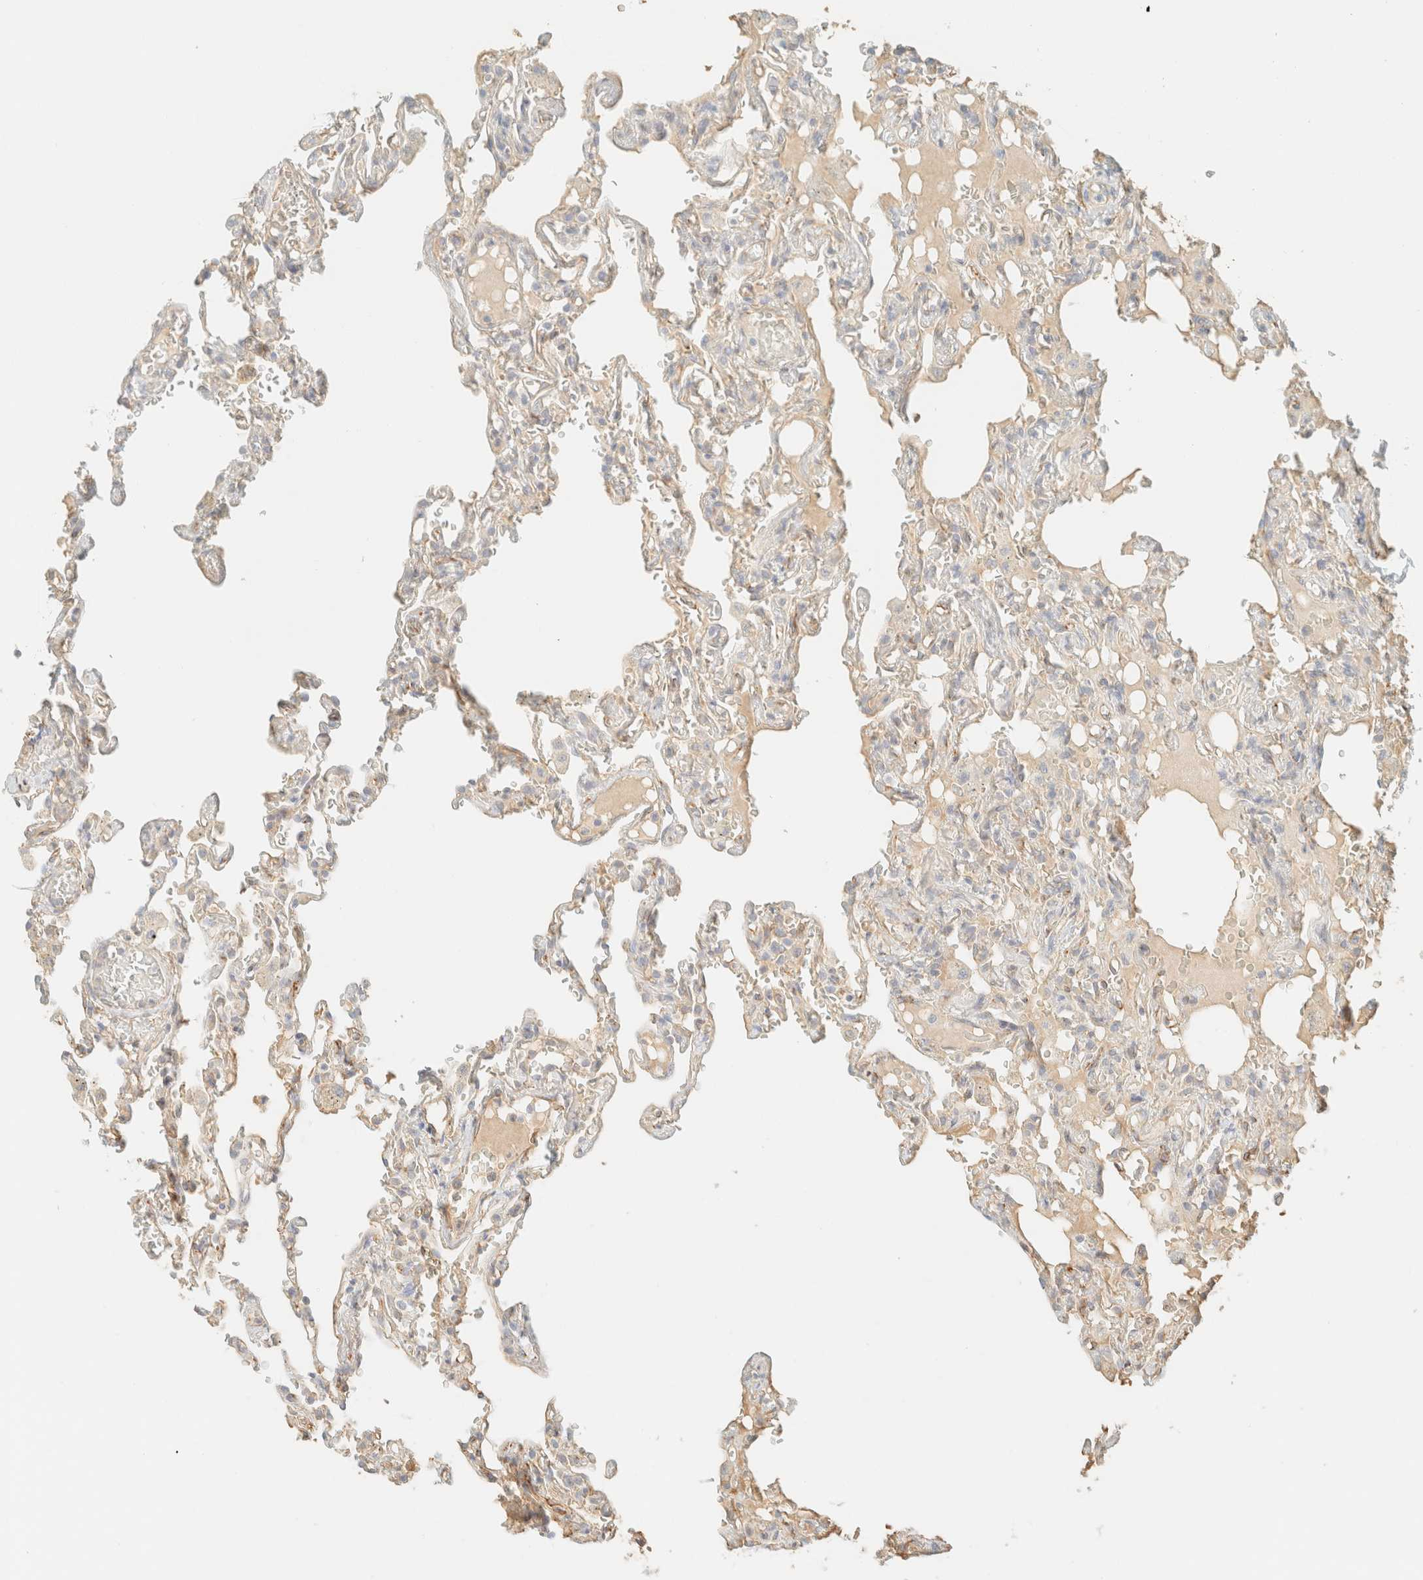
{"staining": {"intensity": "negative", "quantity": "none", "location": "none"}, "tissue": "lung", "cell_type": "Alveolar cells", "image_type": "normal", "snomed": [{"axis": "morphology", "description": "Normal tissue, NOS"}, {"axis": "topography", "description": "Lung"}], "caption": "Photomicrograph shows no significant protein staining in alveolar cells of unremarkable lung. (Stains: DAB IHC with hematoxylin counter stain, Microscopy: brightfield microscopy at high magnification).", "gene": "SPARCL1", "patient": {"sex": "male", "age": 21}}